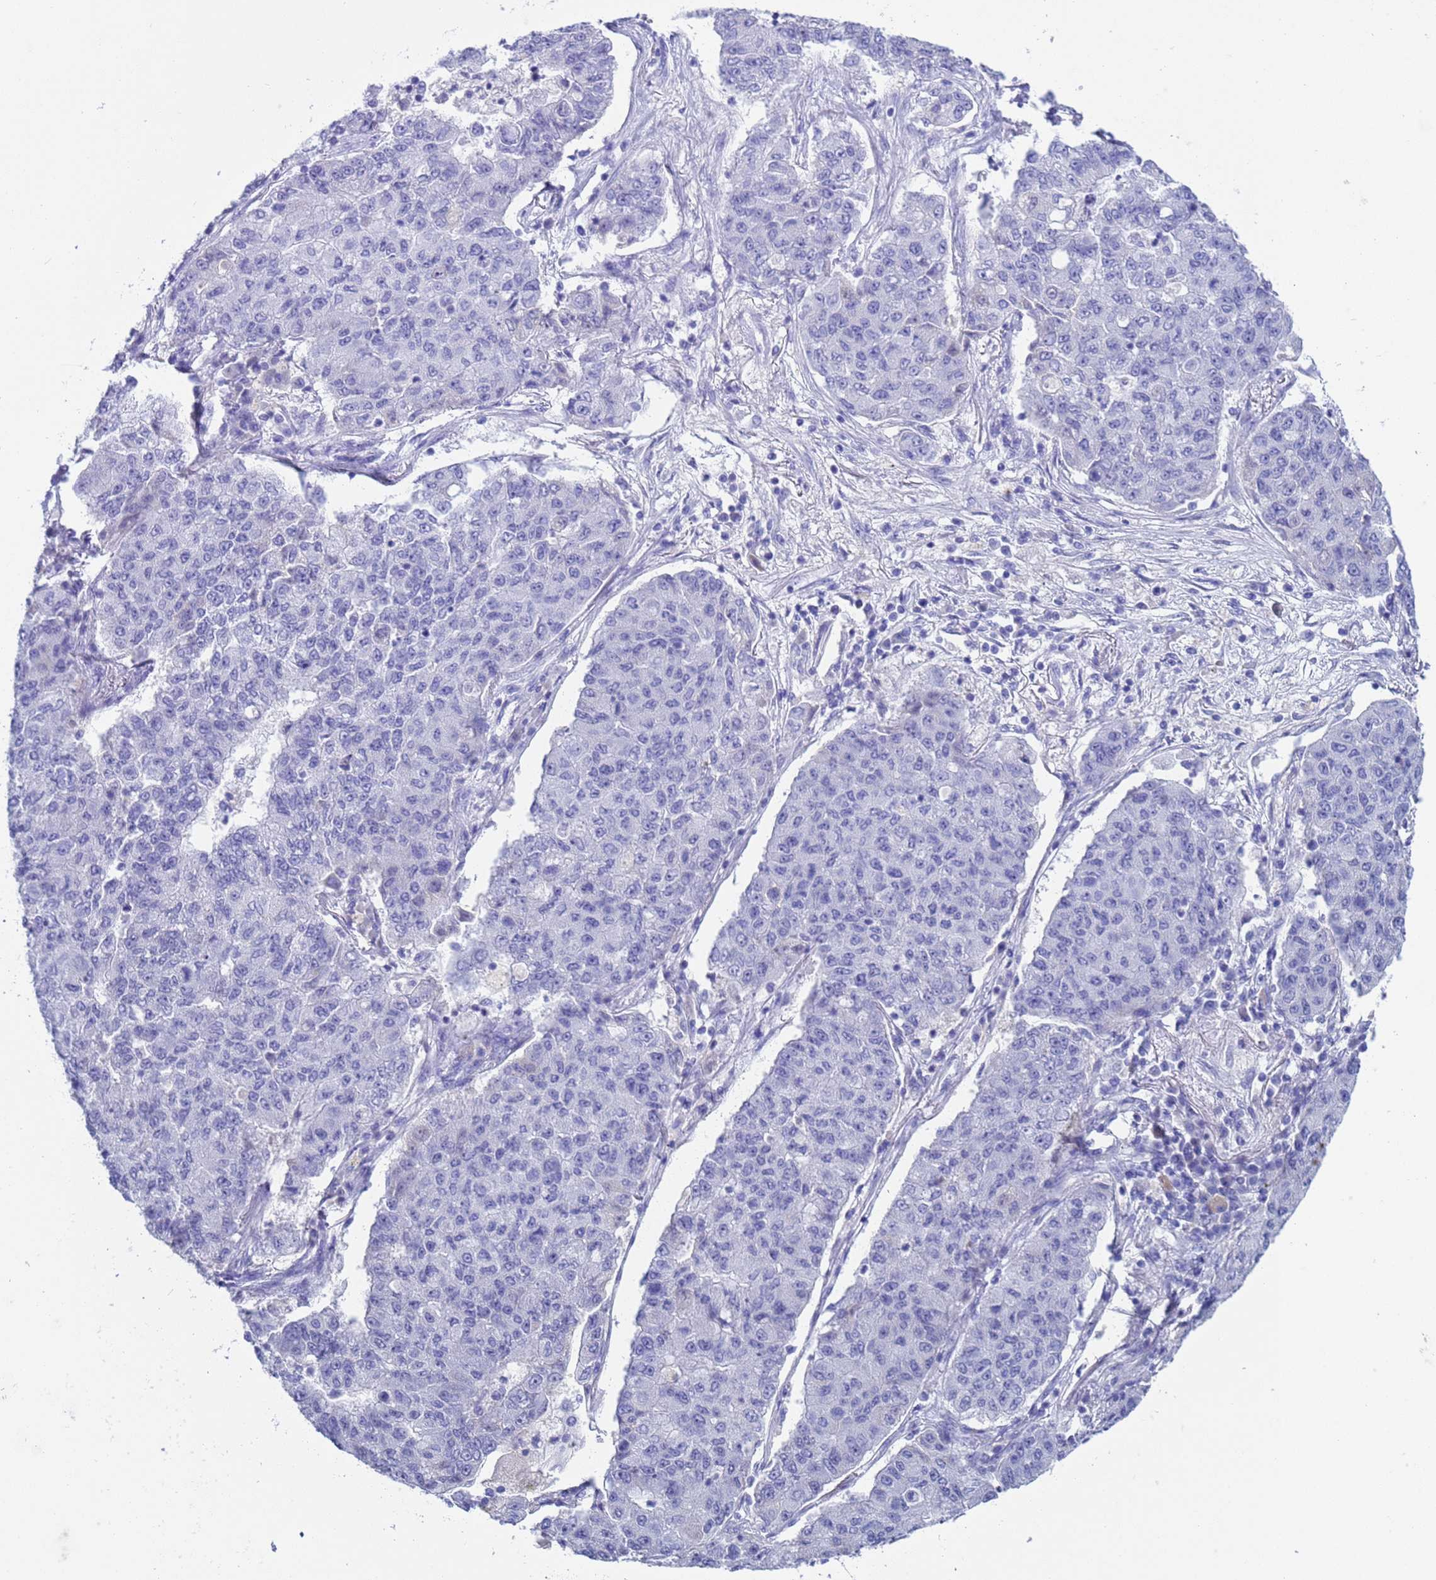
{"staining": {"intensity": "negative", "quantity": "none", "location": "none"}, "tissue": "lung cancer", "cell_type": "Tumor cells", "image_type": "cancer", "snomed": [{"axis": "morphology", "description": "Squamous cell carcinoma, NOS"}, {"axis": "topography", "description": "Lung"}], "caption": "Histopathology image shows no protein staining in tumor cells of lung cancer (squamous cell carcinoma) tissue.", "gene": "CKM", "patient": {"sex": "male", "age": 74}}